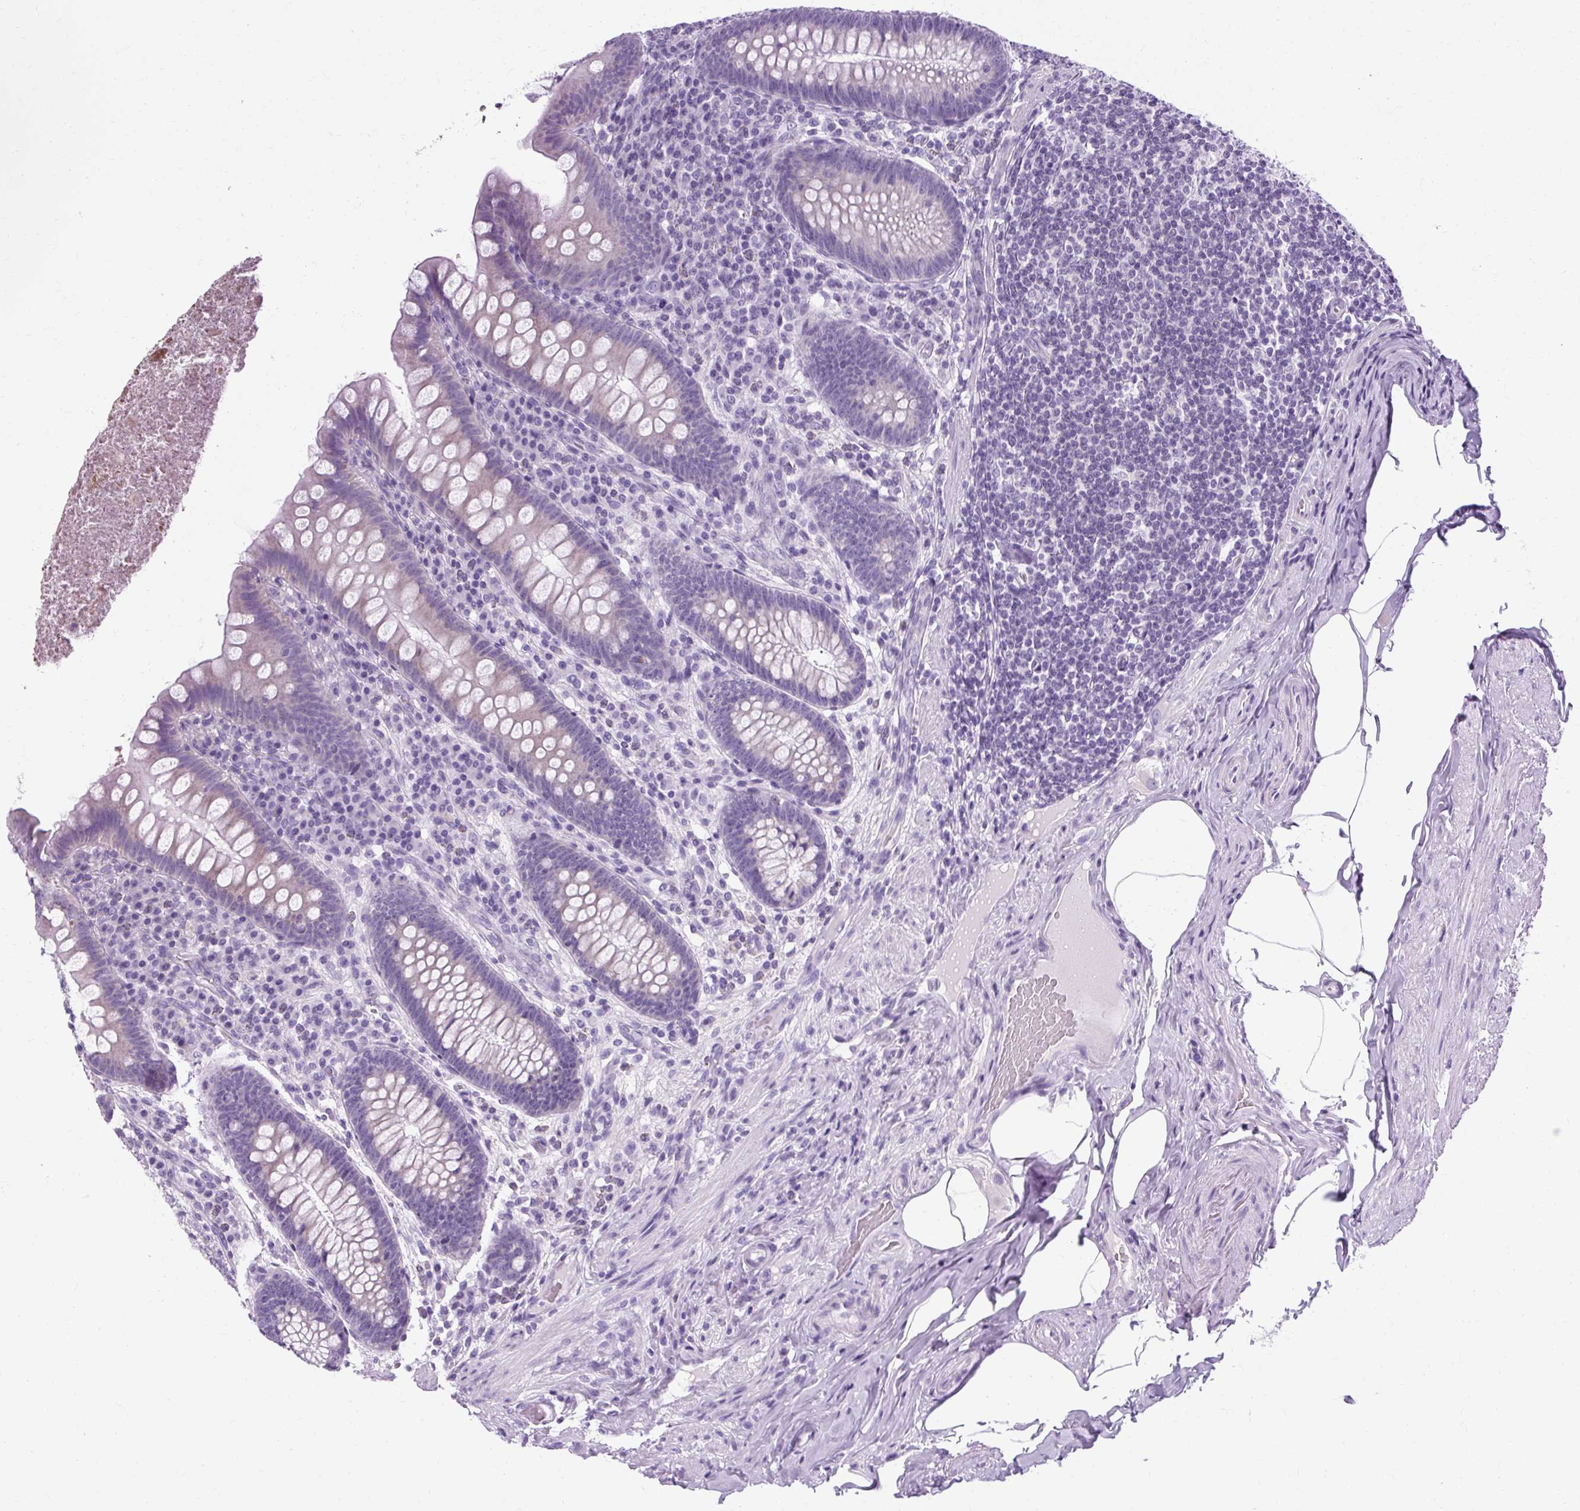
{"staining": {"intensity": "negative", "quantity": "none", "location": "none"}, "tissue": "appendix", "cell_type": "Glandular cells", "image_type": "normal", "snomed": [{"axis": "morphology", "description": "Normal tissue, NOS"}, {"axis": "topography", "description": "Appendix"}], "caption": "Micrograph shows no protein expression in glandular cells of normal appendix.", "gene": "B3GNT4", "patient": {"sex": "male", "age": 71}}